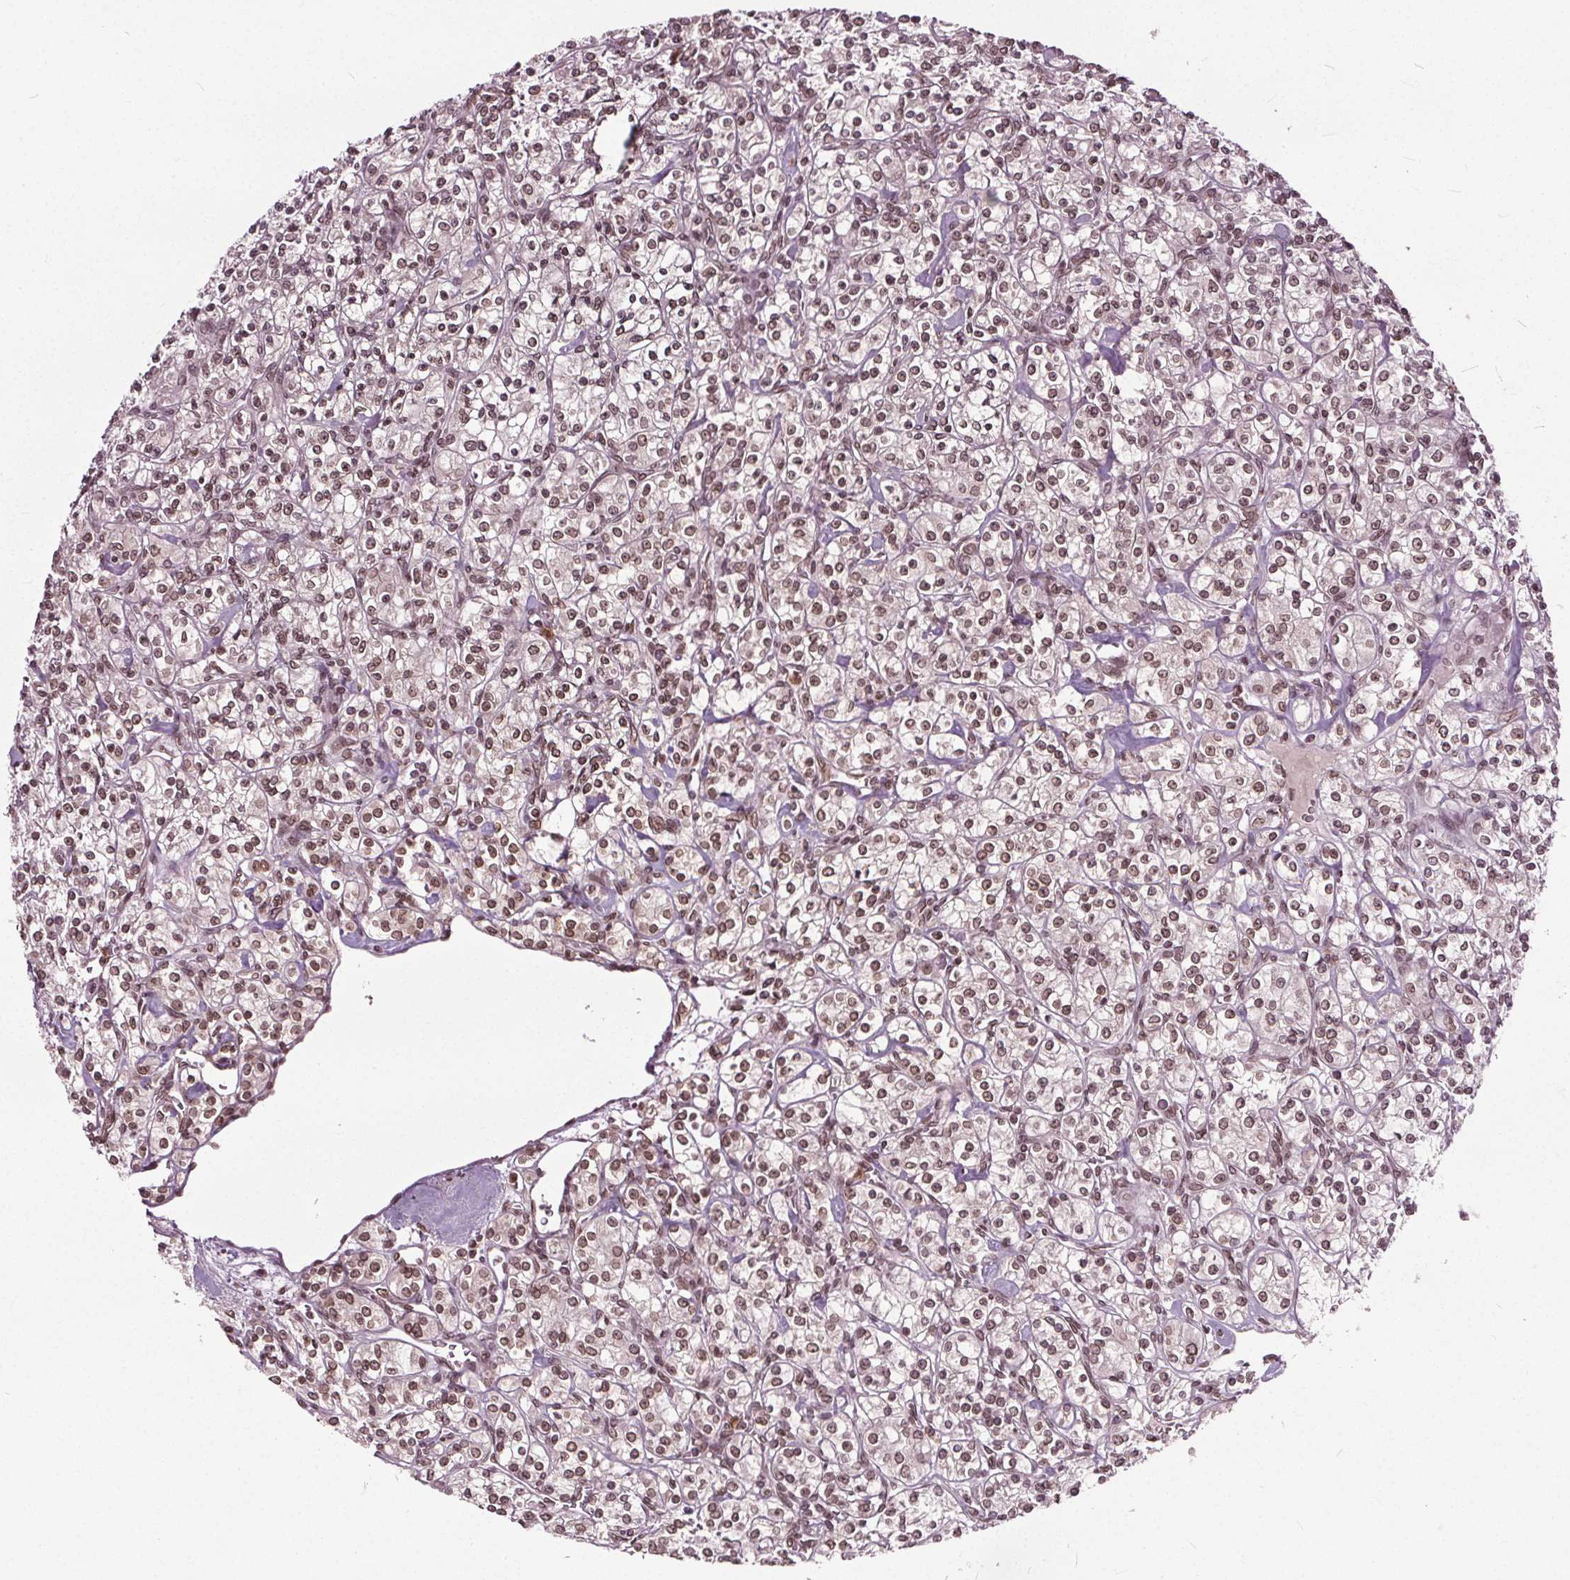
{"staining": {"intensity": "moderate", "quantity": "25%-75%", "location": "cytoplasmic/membranous,nuclear"}, "tissue": "renal cancer", "cell_type": "Tumor cells", "image_type": "cancer", "snomed": [{"axis": "morphology", "description": "Adenocarcinoma, NOS"}, {"axis": "topography", "description": "Kidney"}], "caption": "The image shows immunohistochemical staining of renal adenocarcinoma. There is moderate cytoplasmic/membranous and nuclear positivity is identified in approximately 25%-75% of tumor cells.", "gene": "TTC39C", "patient": {"sex": "male", "age": 77}}